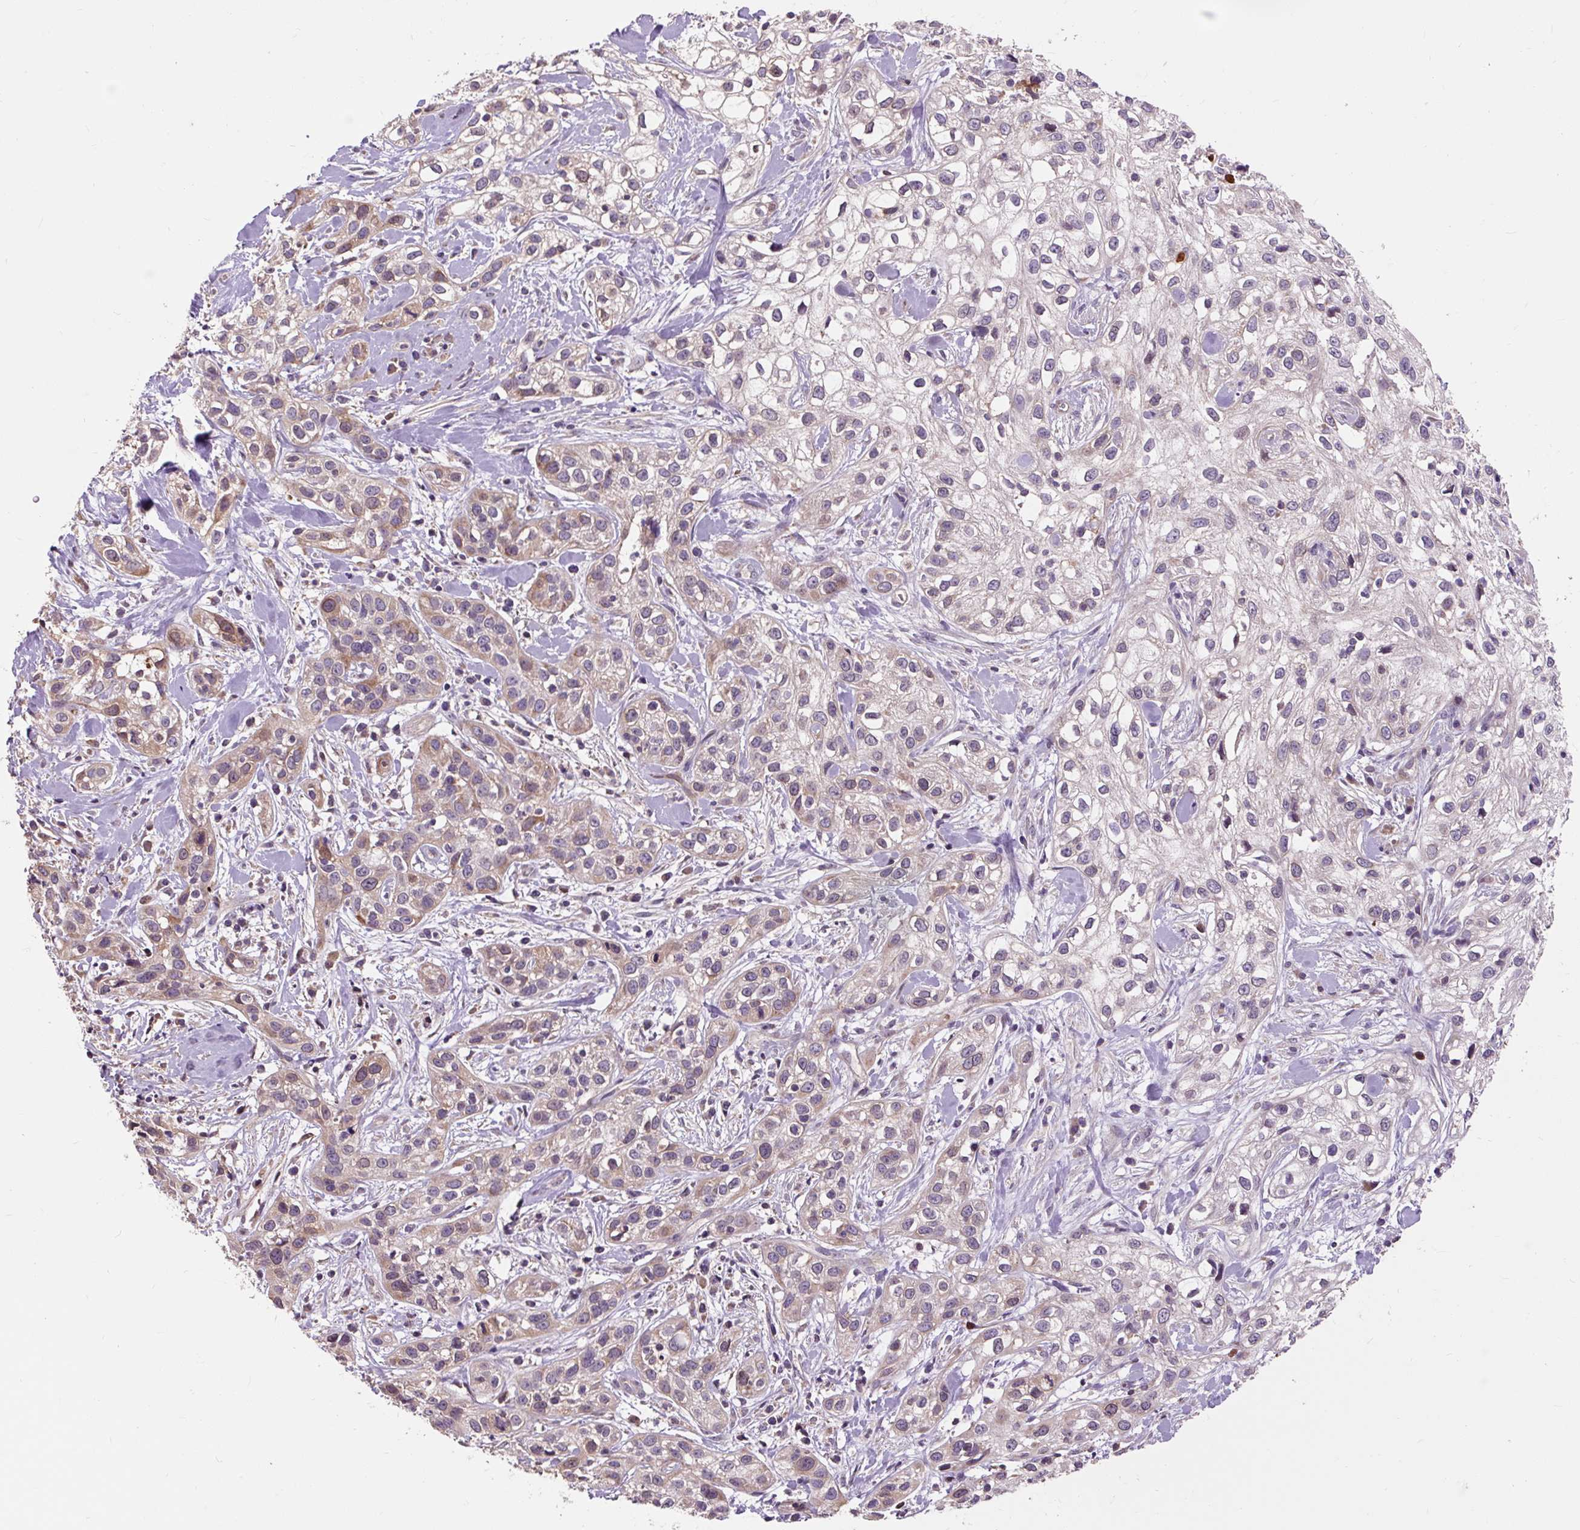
{"staining": {"intensity": "moderate", "quantity": "<25%", "location": "cytoplasmic/membranous"}, "tissue": "skin cancer", "cell_type": "Tumor cells", "image_type": "cancer", "snomed": [{"axis": "morphology", "description": "Squamous cell carcinoma, NOS"}, {"axis": "topography", "description": "Skin"}], "caption": "Immunohistochemical staining of human skin squamous cell carcinoma displays low levels of moderate cytoplasmic/membranous positivity in approximately <25% of tumor cells.", "gene": "PRIMPOL", "patient": {"sex": "male", "age": 82}}